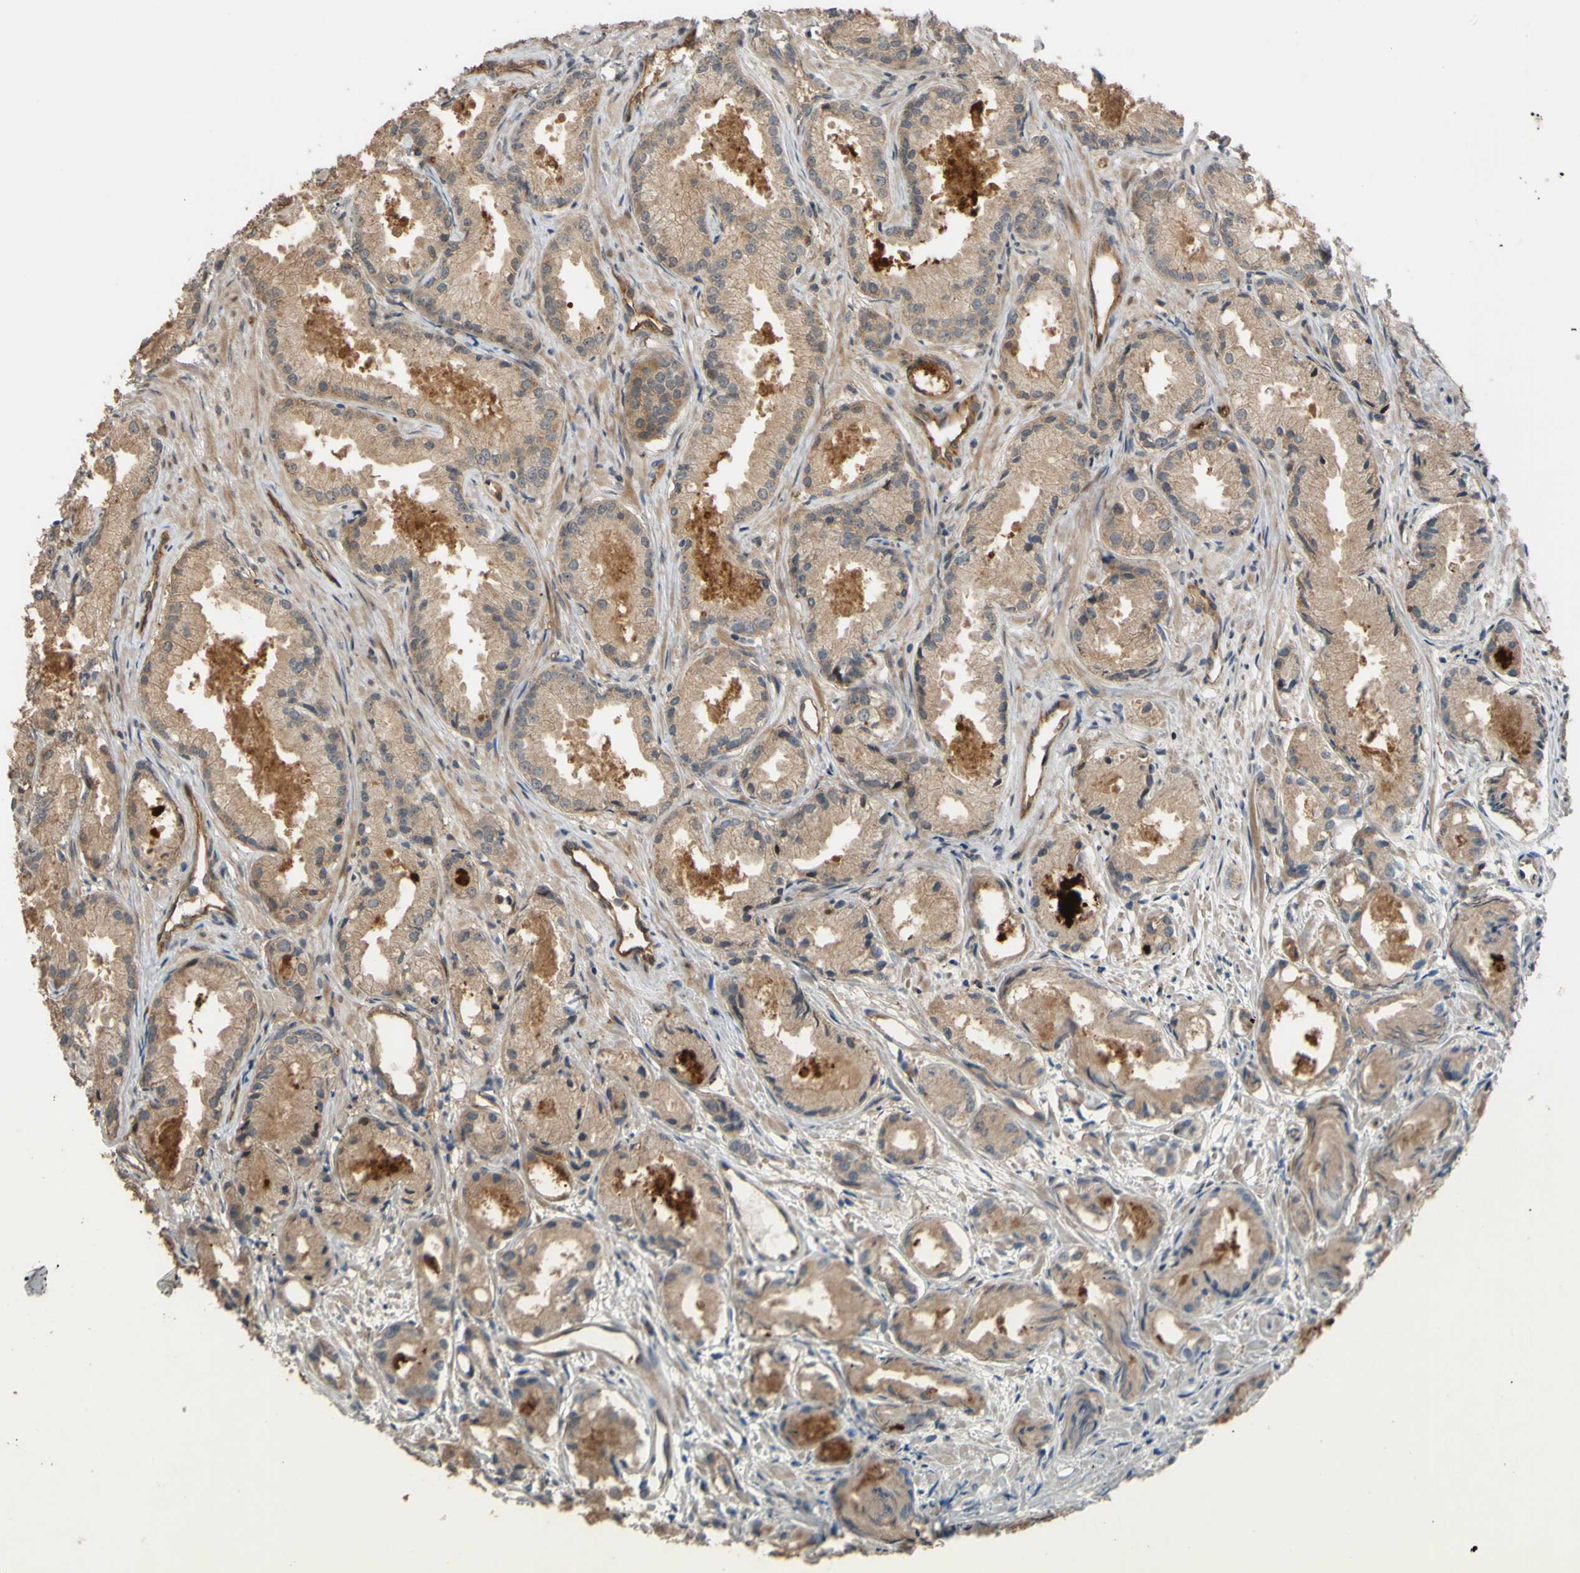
{"staining": {"intensity": "weak", "quantity": ">75%", "location": "cytoplasmic/membranous"}, "tissue": "prostate cancer", "cell_type": "Tumor cells", "image_type": "cancer", "snomed": [{"axis": "morphology", "description": "Adenocarcinoma, Low grade"}, {"axis": "topography", "description": "Prostate"}], "caption": "Immunohistochemistry image of prostate cancer stained for a protein (brown), which demonstrates low levels of weak cytoplasmic/membranous positivity in approximately >75% of tumor cells.", "gene": "SHROOM4", "patient": {"sex": "male", "age": 72}}